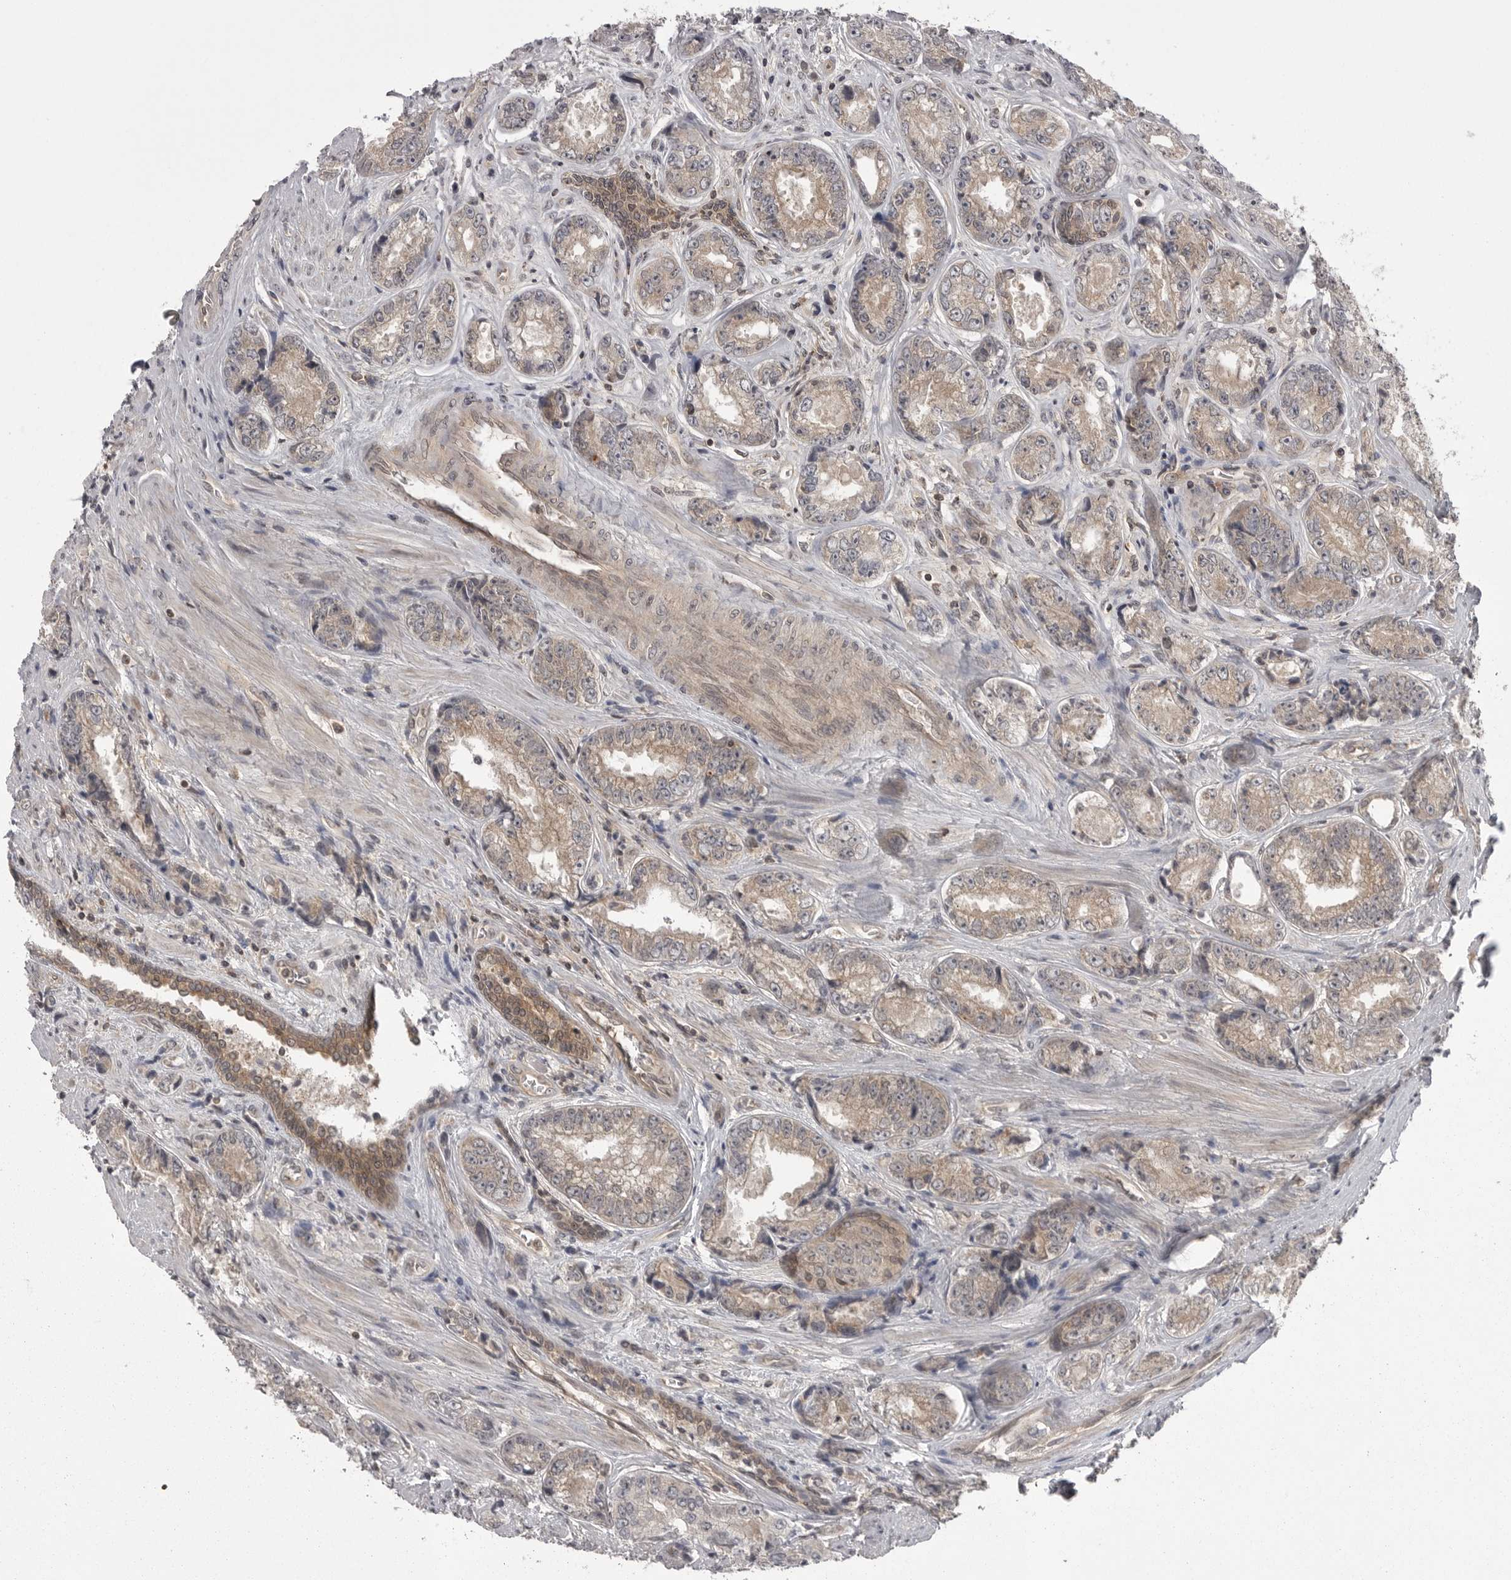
{"staining": {"intensity": "weak", "quantity": ">75%", "location": "cytoplasmic/membranous"}, "tissue": "prostate cancer", "cell_type": "Tumor cells", "image_type": "cancer", "snomed": [{"axis": "morphology", "description": "Adenocarcinoma, High grade"}, {"axis": "topography", "description": "Prostate"}], "caption": "IHC of human prostate cancer (adenocarcinoma (high-grade)) shows low levels of weak cytoplasmic/membranous expression in approximately >75% of tumor cells.", "gene": "STK24", "patient": {"sex": "male", "age": 61}}